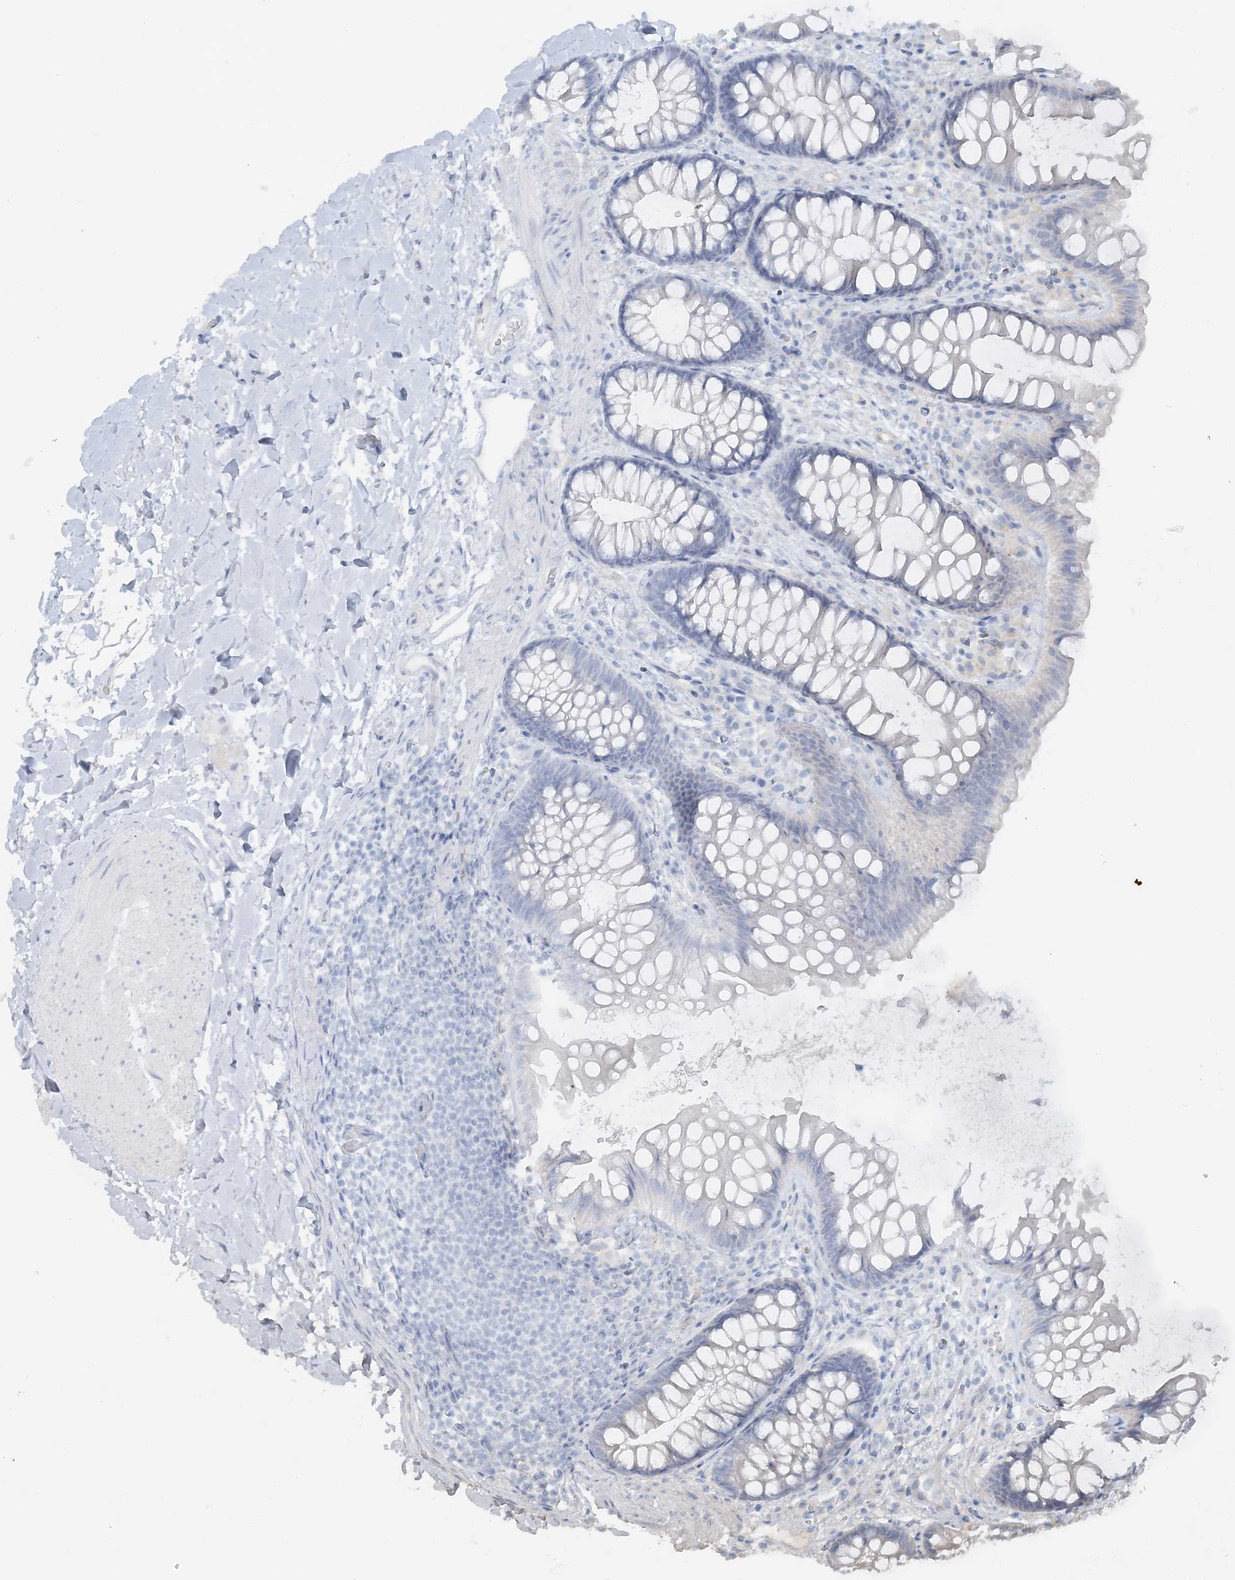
{"staining": {"intensity": "negative", "quantity": "none", "location": "none"}, "tissue": "colon", "cell_type": "Endothelial cells", "image_type": "normal", "snomed": [{"axis": "morphology", "description": "Normal tissue, NOS"}, {"axis": "topography", "description": "Colon"}], "caption": "High power microscopy histopathology image of an immunohistochemistry (IHC) photomicrograph of normal colon, revealing no significant expression in endothelial cells.", "gene": "ATP11A", "patient": {"sex": "female", "age": 62}}